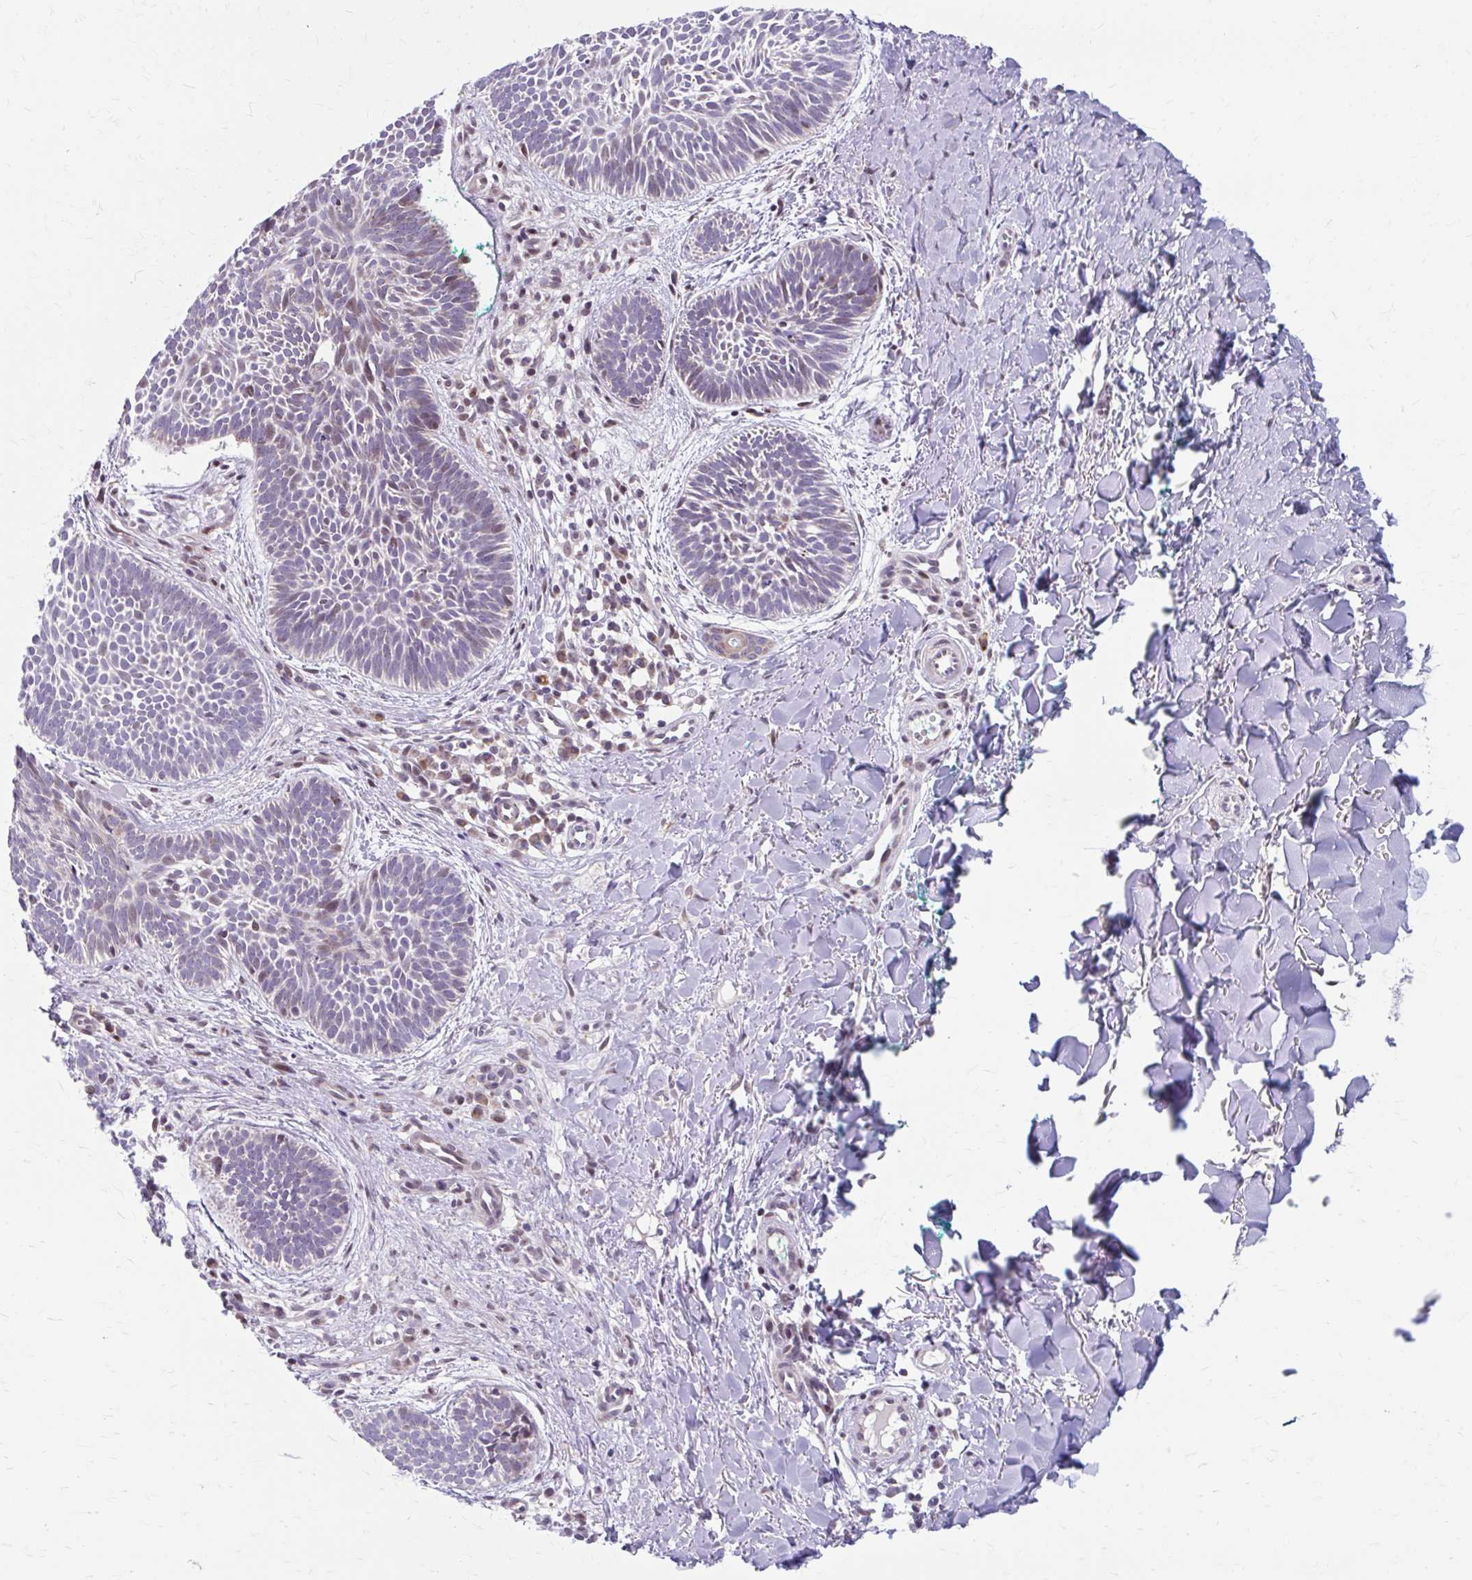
{"staining": {"intensity": "weak", "quantity": "<25%", "location": "nuclear"}, "tissue": "skin cancer", "cell_type": "Tumor cells", "image_type": "cancer", "snomed": [{"axis": "morphology", "description": "Basal cell carcinoma"}, {"axis": "topography", "description": "Skin"}], "caption": "The immunohistochemistry (IHC) histopathology image has no significant expression in tumor cells of skin basal cell carcinoma tissue.", "gene": "BEAN1", "patient": {"sex": "male", "age": 49}}